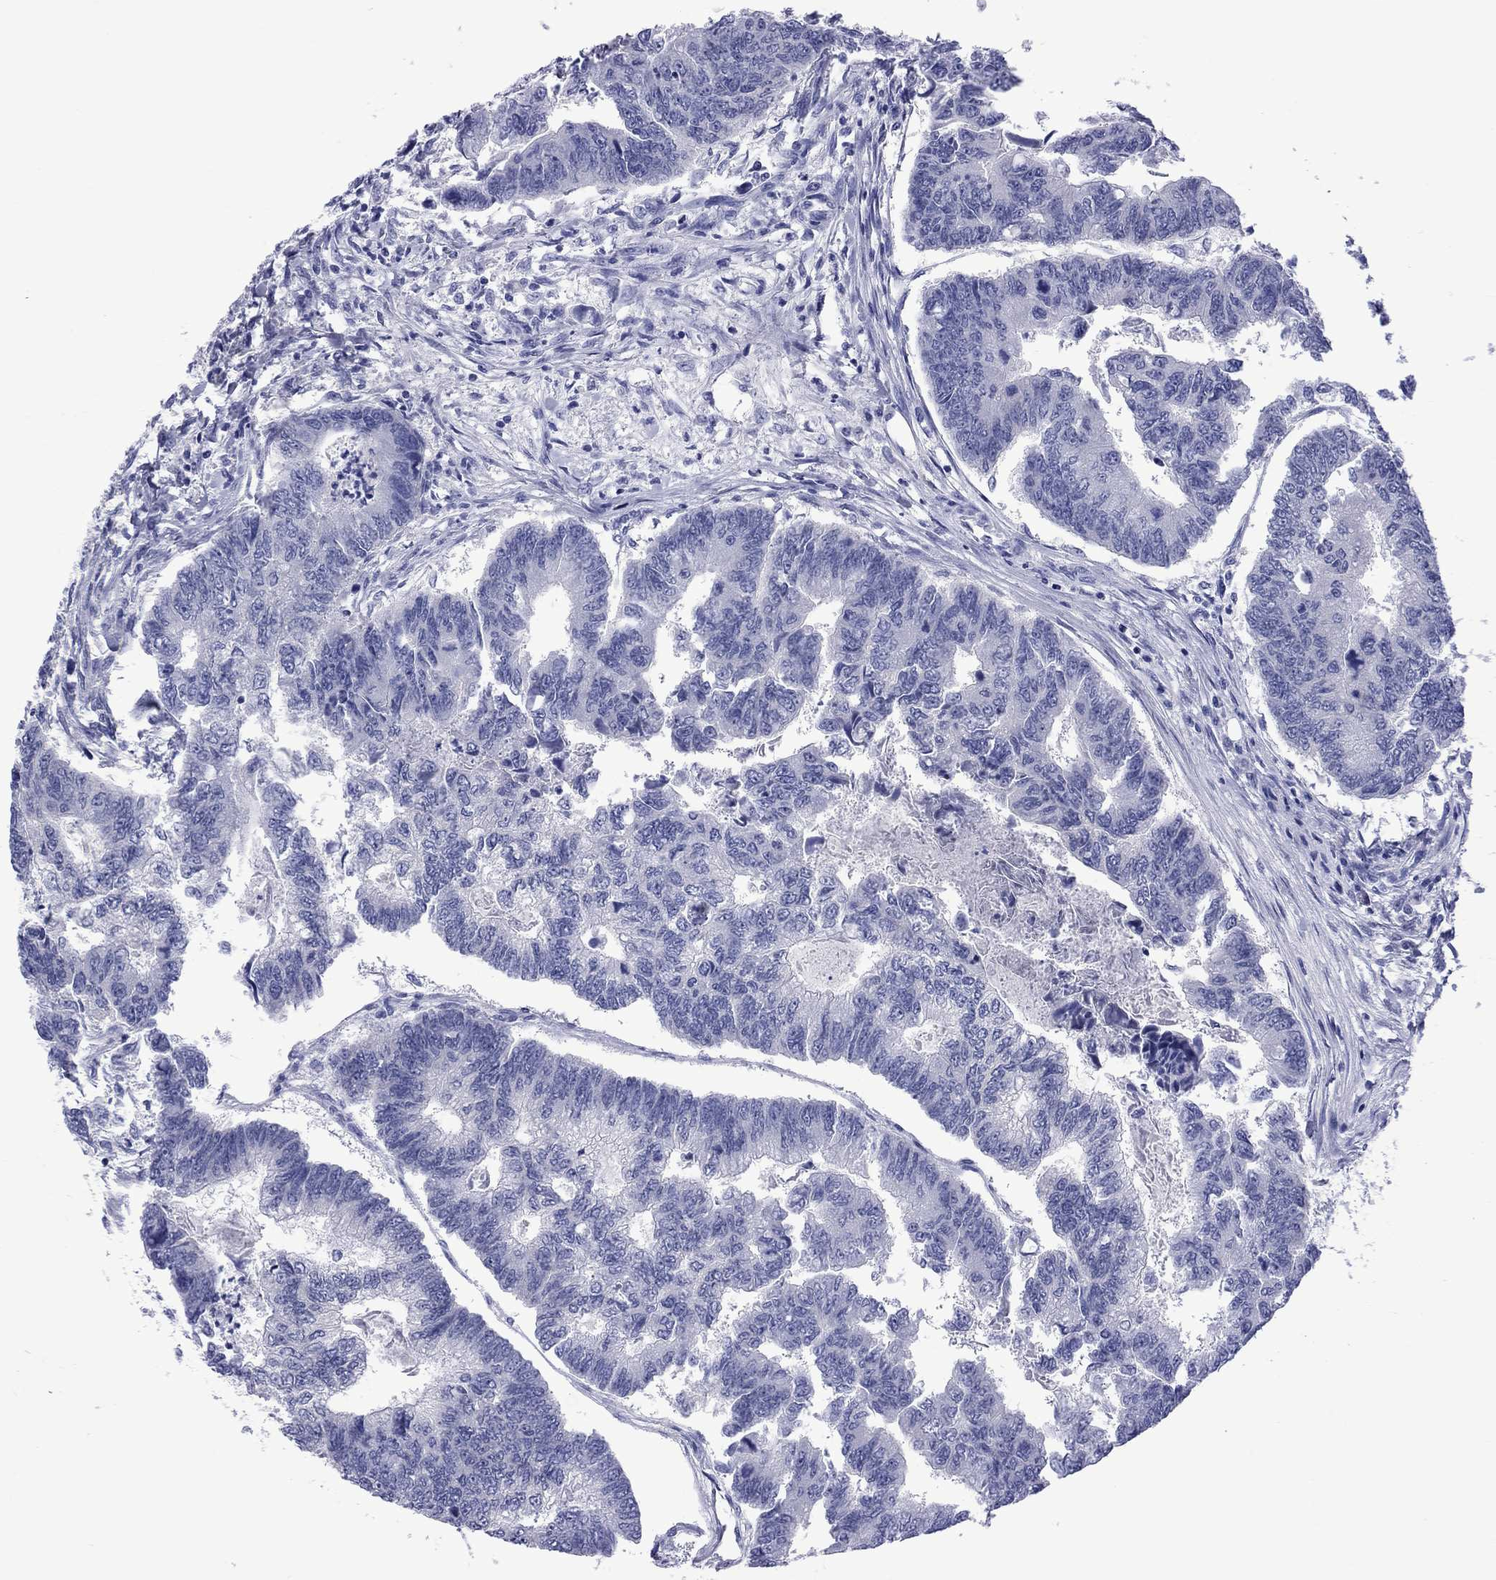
{"staining": {"intensity": "negative", "quantity": "none", "location": "none"}, "tissue": "colorectal cancer", "cell_type": "Tumor cells", "image_type": "cancer", "snomed": [{"axis": "morphology", "description": "Adenocarcinoma, NOS"}, {"axis": "topography", "description": "Colon"}], "caption": "Immunohistochemistry (IHC) of colorectal adenocarcinoma exhibits no expression in tumor cells.", "gene": "EPPIN", "patient": {"sex": "female", "age": 65}}